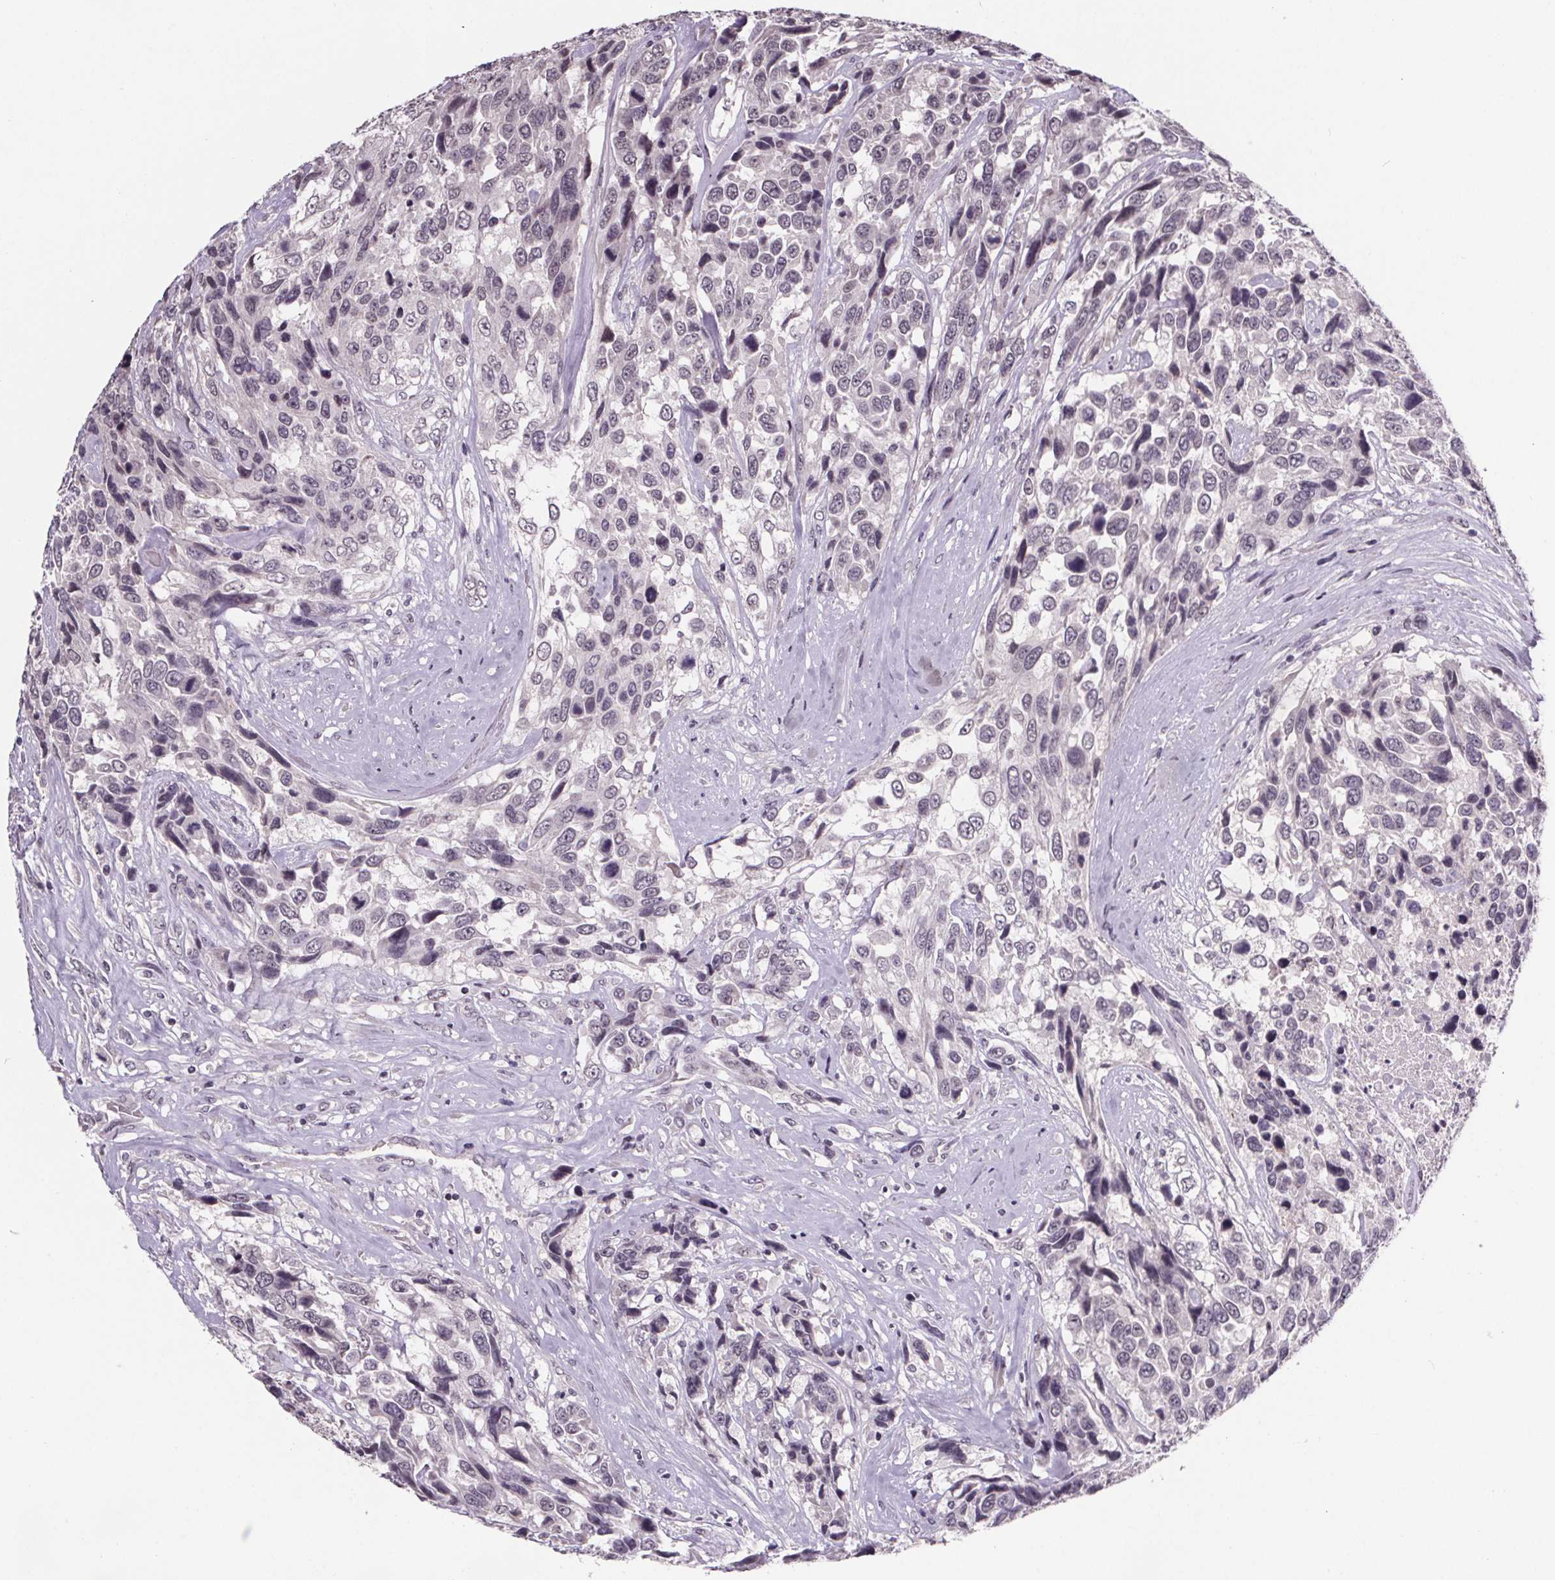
{"staining": {"intensity": "negative", "quantity": "none", "location": "none"}, "tissue": "urothelial cancer", "cell_type": "Tumor cells", "image_type": "cancer", "snomed": [{"axis": "morphology", "description": "Urothelial carcinoma, High grade"}, {"axis": "topography", "description": "Urinary bladder"}], "caption": "Human urothelial cancer stained for a protein using immunohistochemistry displays no expression in tumor cells.", "gene": "NKX6-1", "patient": {"sex": "female", "age": 70}}